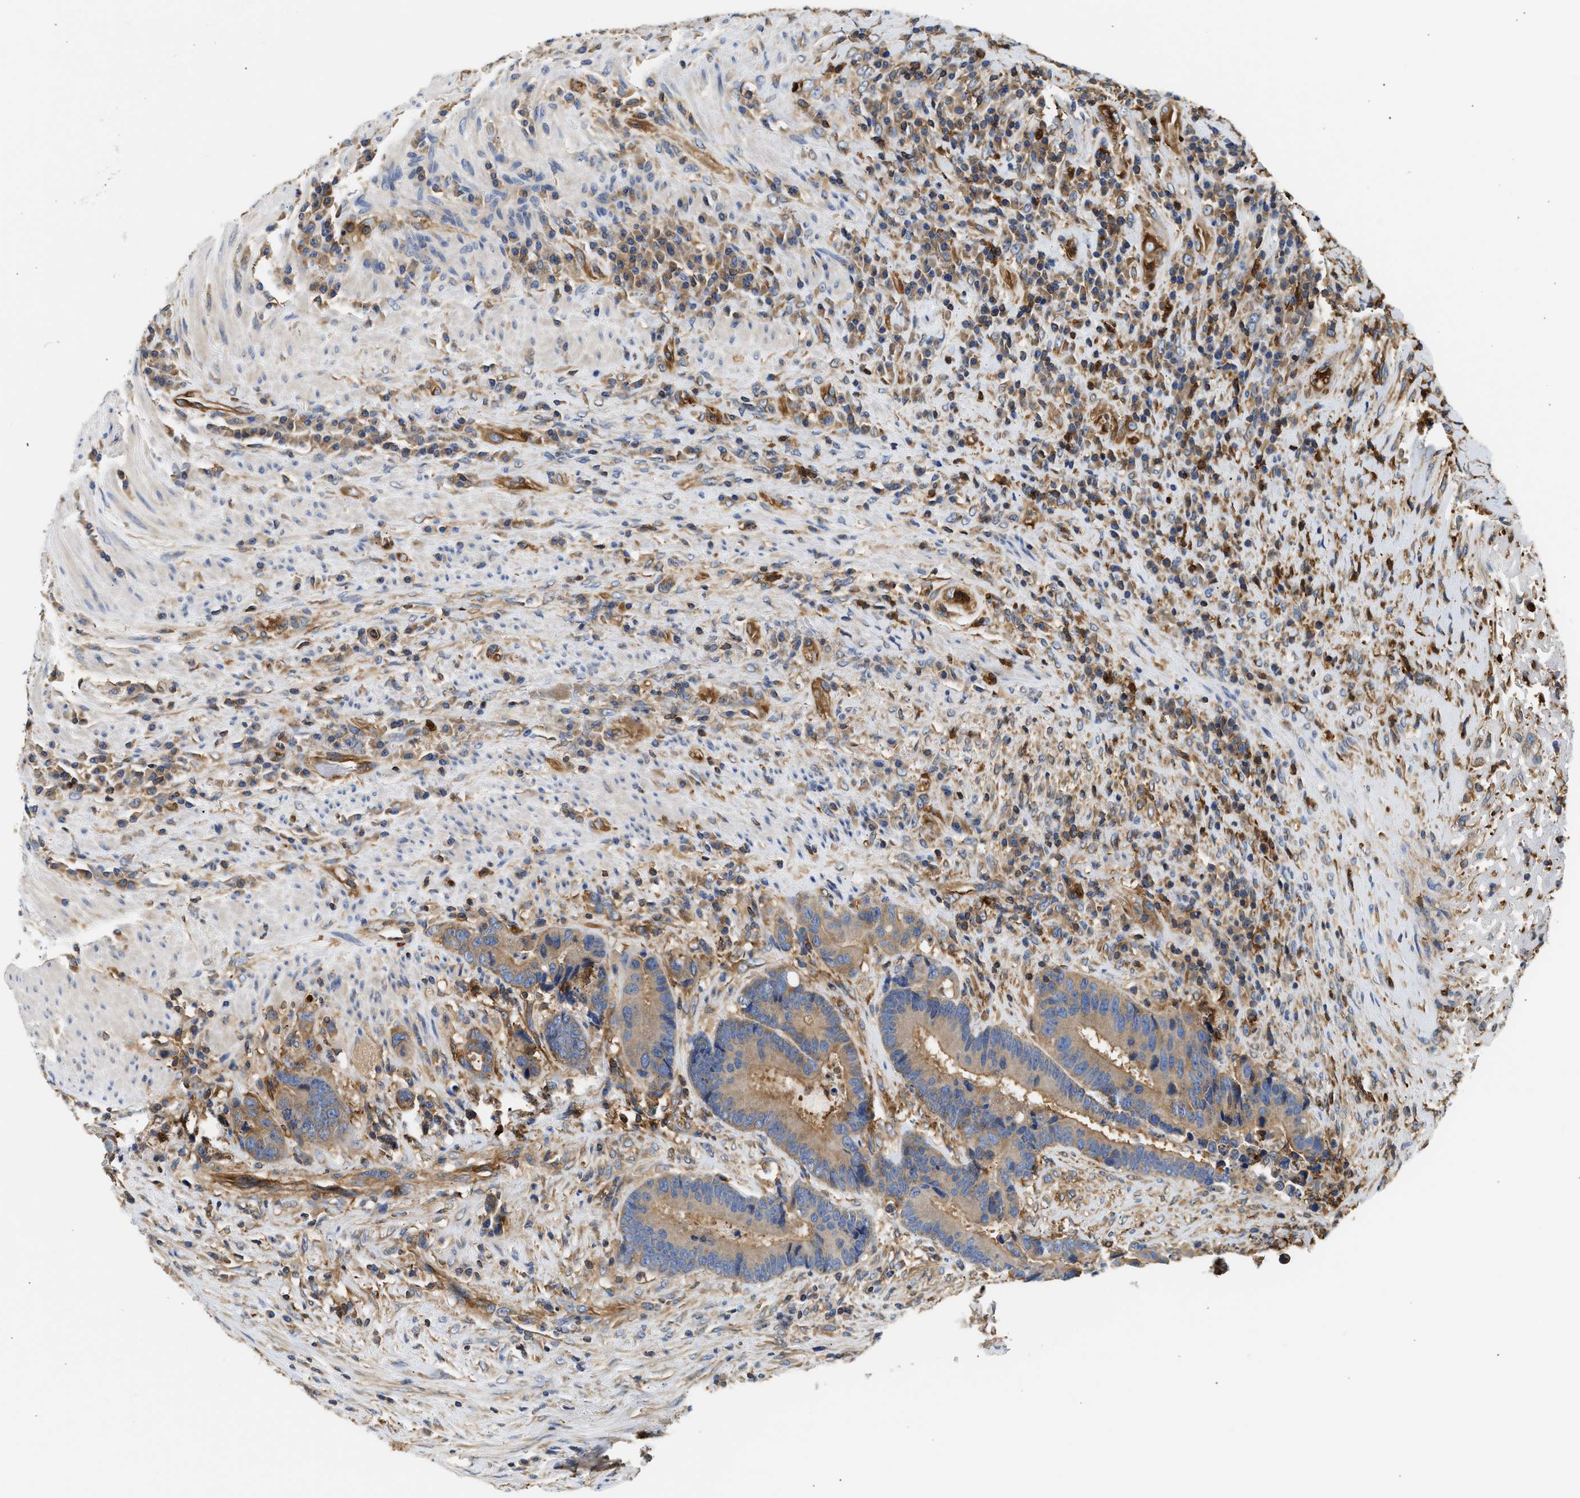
{"staining": {"intensity": "moderate", "quantity": ">75%", "location": "cytoplasmic/membranous"}, "tissue": "colorectal cancer", "cell_type": "Tumor cells", "image_type": "cancer", "snomed": [{"axis": "morphology", "description": "Adenocarcinoma, NOS"}, {"axis": "topography", "description": "Rectum"}], "caption": "About >75% of tumor cells in colorectal cancer (adenocarcinoma) show moderate cytoplasmic/membranous protein staining as visualized by brown immunohistochemical staining.", "gene": "SAMD9L", "patient": {"sex": "female", "age": 89}}